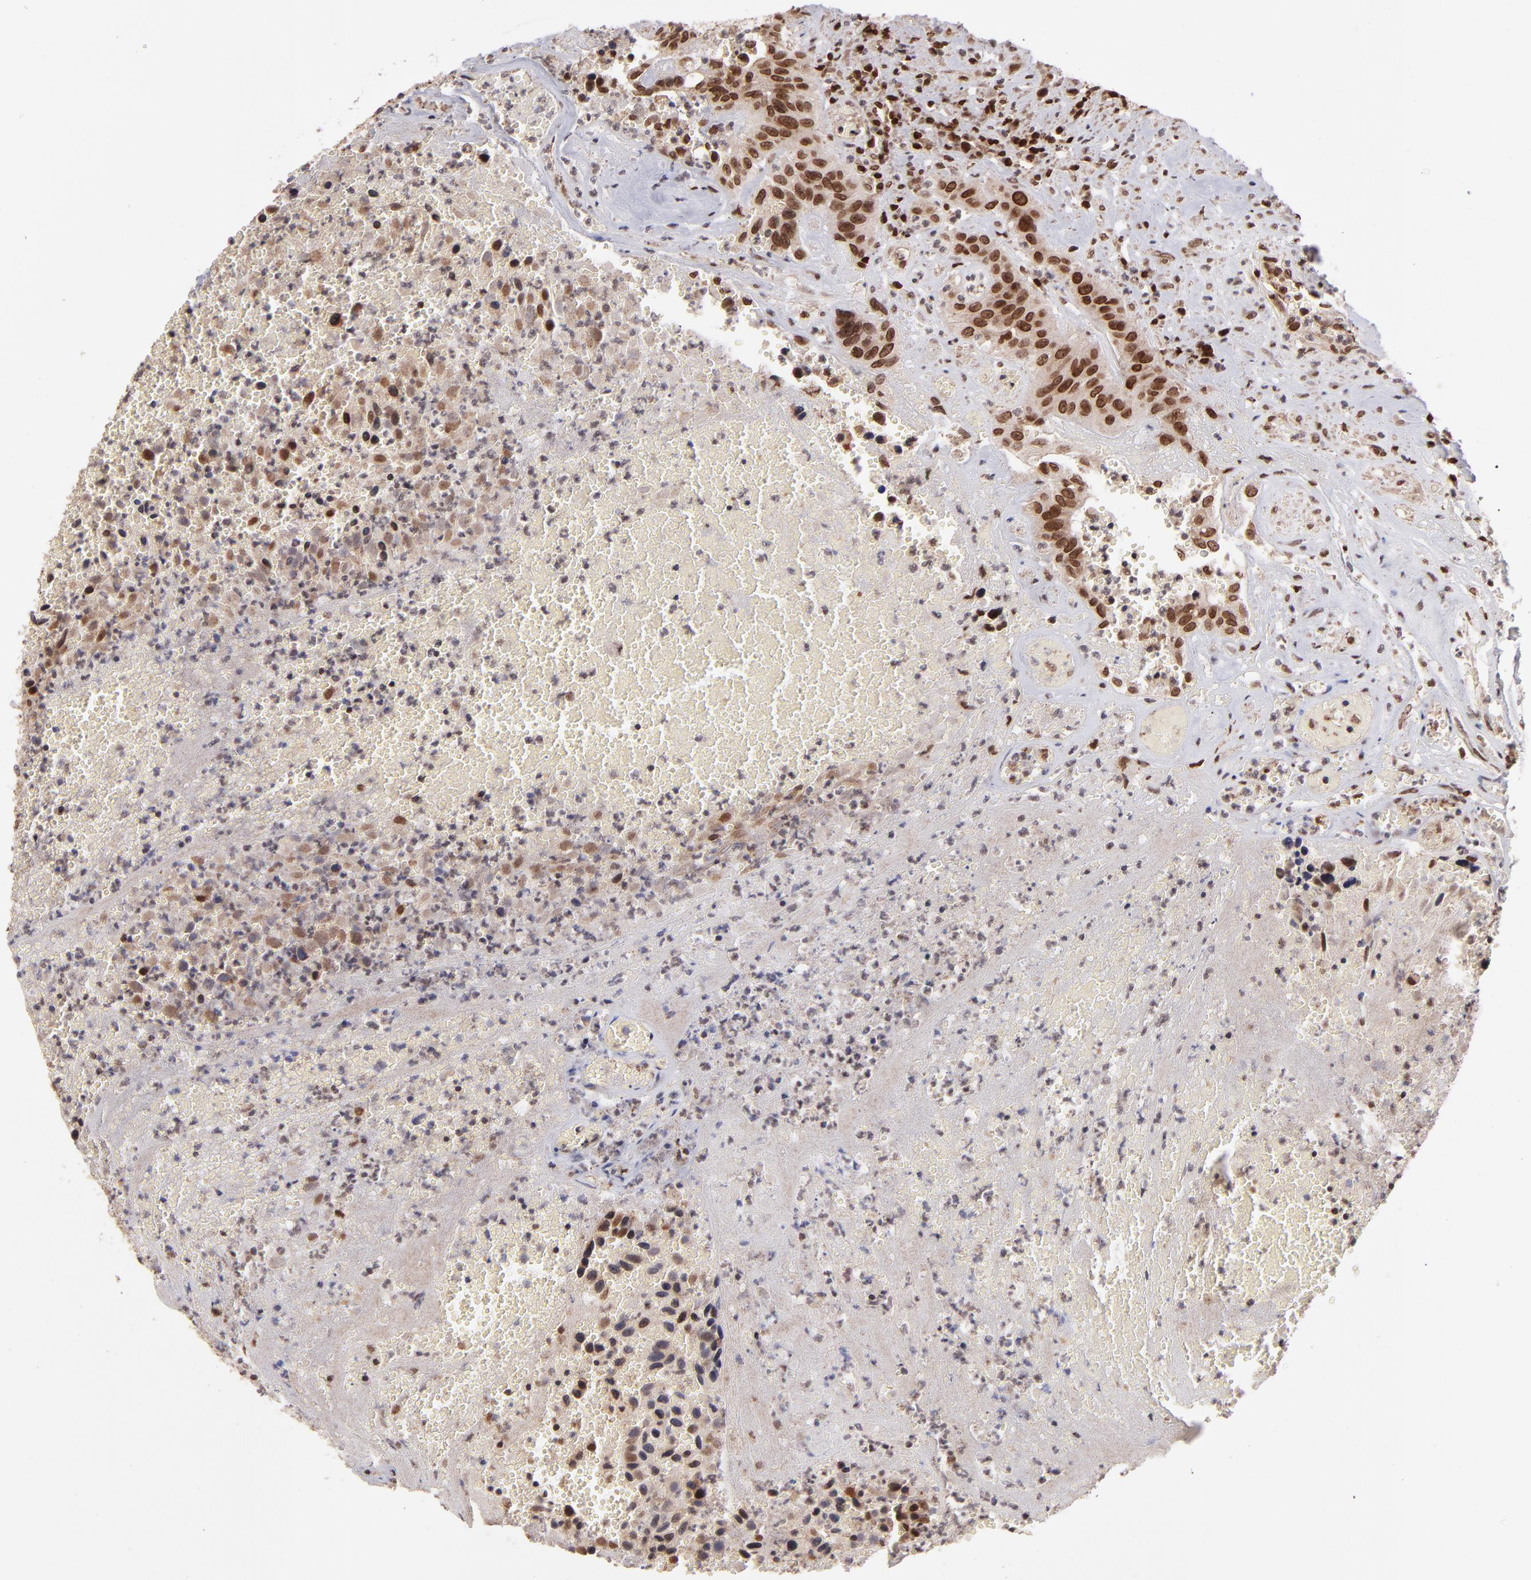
{"staining": {"intensity": "strong", "quantity": ">75%", "location": "cytoplasmic/membranous,nuclear"}, "tissue": "urothelial cancer", "cell_type": "Tumor cells", "image_type": "cancer", "snomed": [{"axis": "morphology", "description": "Urothelial carcinoma, High grade"}, {"axis": "topography", "description": "Urinary bladder"}], "caption": "DAB (3,3'-diaminobenzidine) immunohistochemical staining of high-grade urothelial carcinoma demonstrates strong cytoplasmic/membranous and nuclear protein positivity in approximately >75% of tumor cells.", "gene": "TOP1MT", "patient": {"sex": "male", "age": 66}}